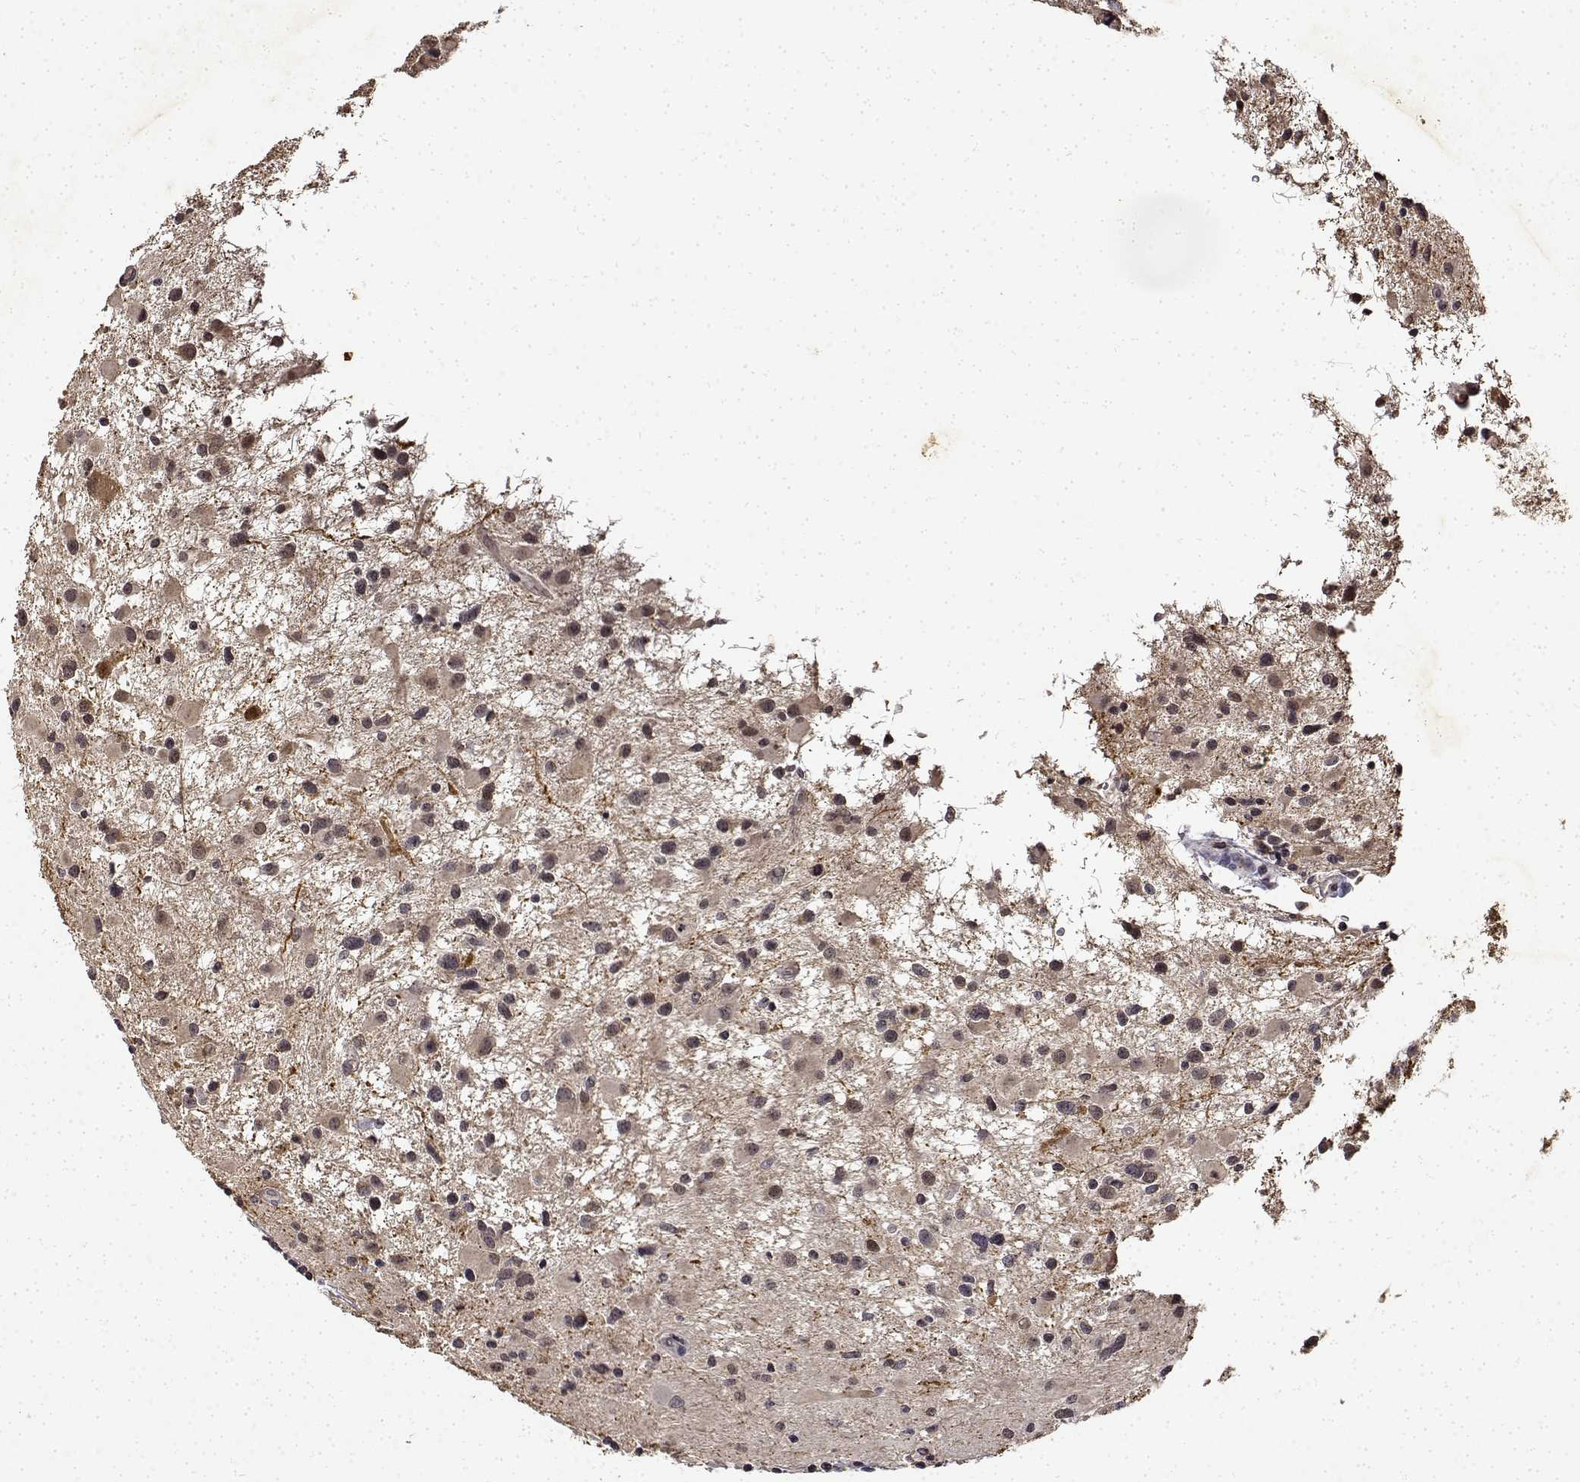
{"staining": {"intensity": "moderate", "quantity": "<25%", "location": "cytoplasmic/membranous"}, "tissue": "glioma", "cell_type": "Tumor cells", "image_type": "cancer", "snomed": [{"axis": "morphology", "description": "Glioma, malignant, Low grade"}, {"axis": "topography", "description": "Brain"}], "caption": "The micrograph displays staining of malignant glioma (low-grade), revealing moderate cytoplasmic/membranous protein expression (brown color) within tumor cells.", "gene": "BDNF", "patient": {"sex": "female", "age": 32}}